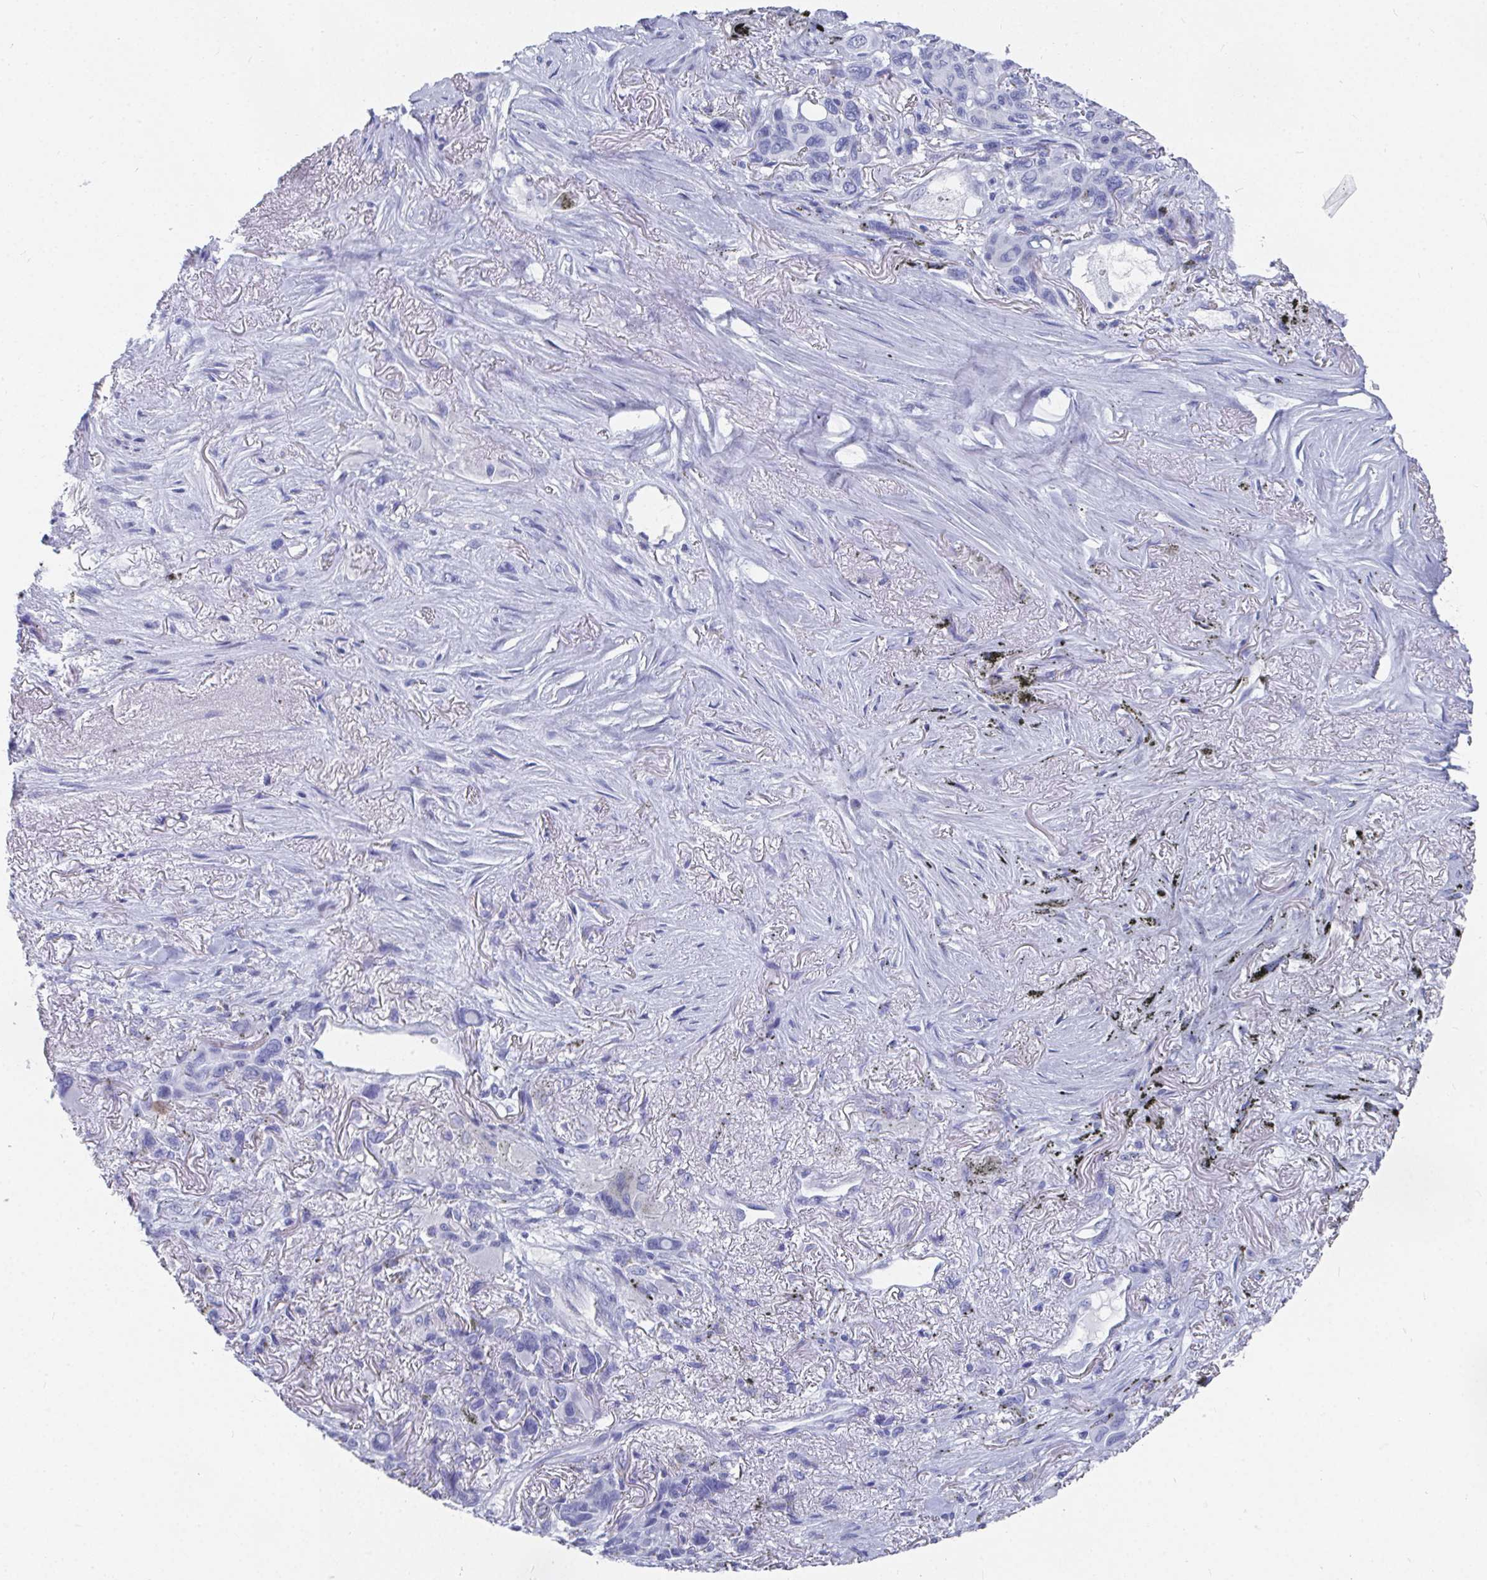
{"staining": {"intensity": "negative", "quantity": "none", "location": "none"}, "tissue": "melanoma", "cell_type": "Tumor cells", "image_type": "cancer", "snomed": [{"axis": "morphology", "description": "Malignant melanoma, Metastatic site"}, {"axis": "topography", "description": "Lung"}], "caption": "Immunohistochemistry histopathology image of human melanoma stained for a protein (brown), which reveals no positivity in tumor cells.", "gene": "GRIA1", "patient": {"sex": "male", "age": 48}}